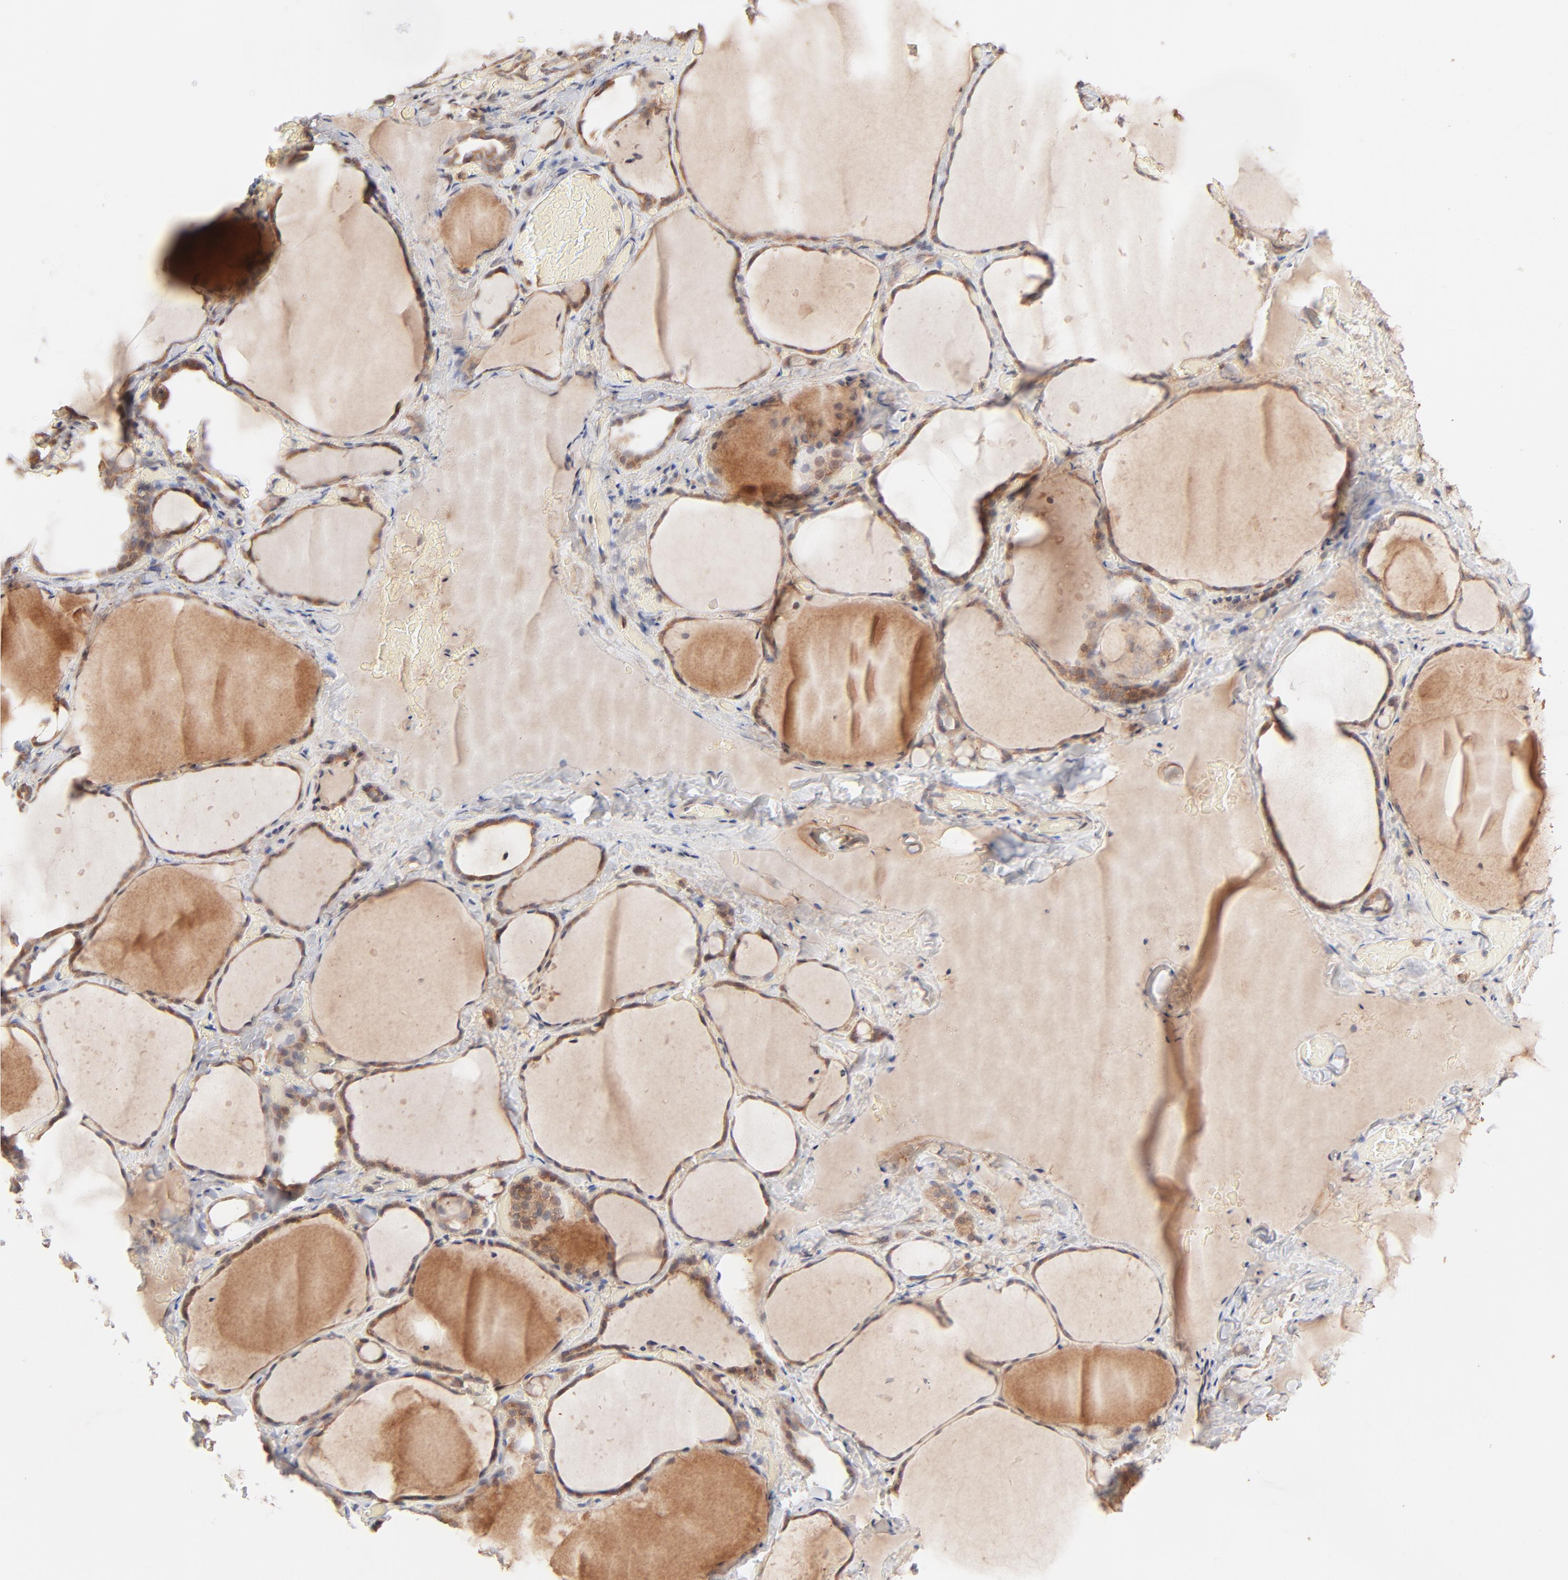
{"staining": {"intensity": "moderate", "quantity": ">75%", "location": "cytoplasmic/membranous"}, "tissue": "thyroid gland", "cell_type": "Glandular cells", "image_type": "normal", "snomed": [{"axis": "morphology", "description": "Normal tissue, NOS"}, {"axis": "topography", "description": "Thyroid gland"}], "caption": "Protein expression analysis of unremarkable human thyroid gland reveals moderate cytoplasmic/membranous positivity in about >75% of glandular cells. (brown staining indicates protein expression, while blue staining denotes nuclei).", "gene": "CSPG4", "patient": {"sex": "female", "age": 22}}